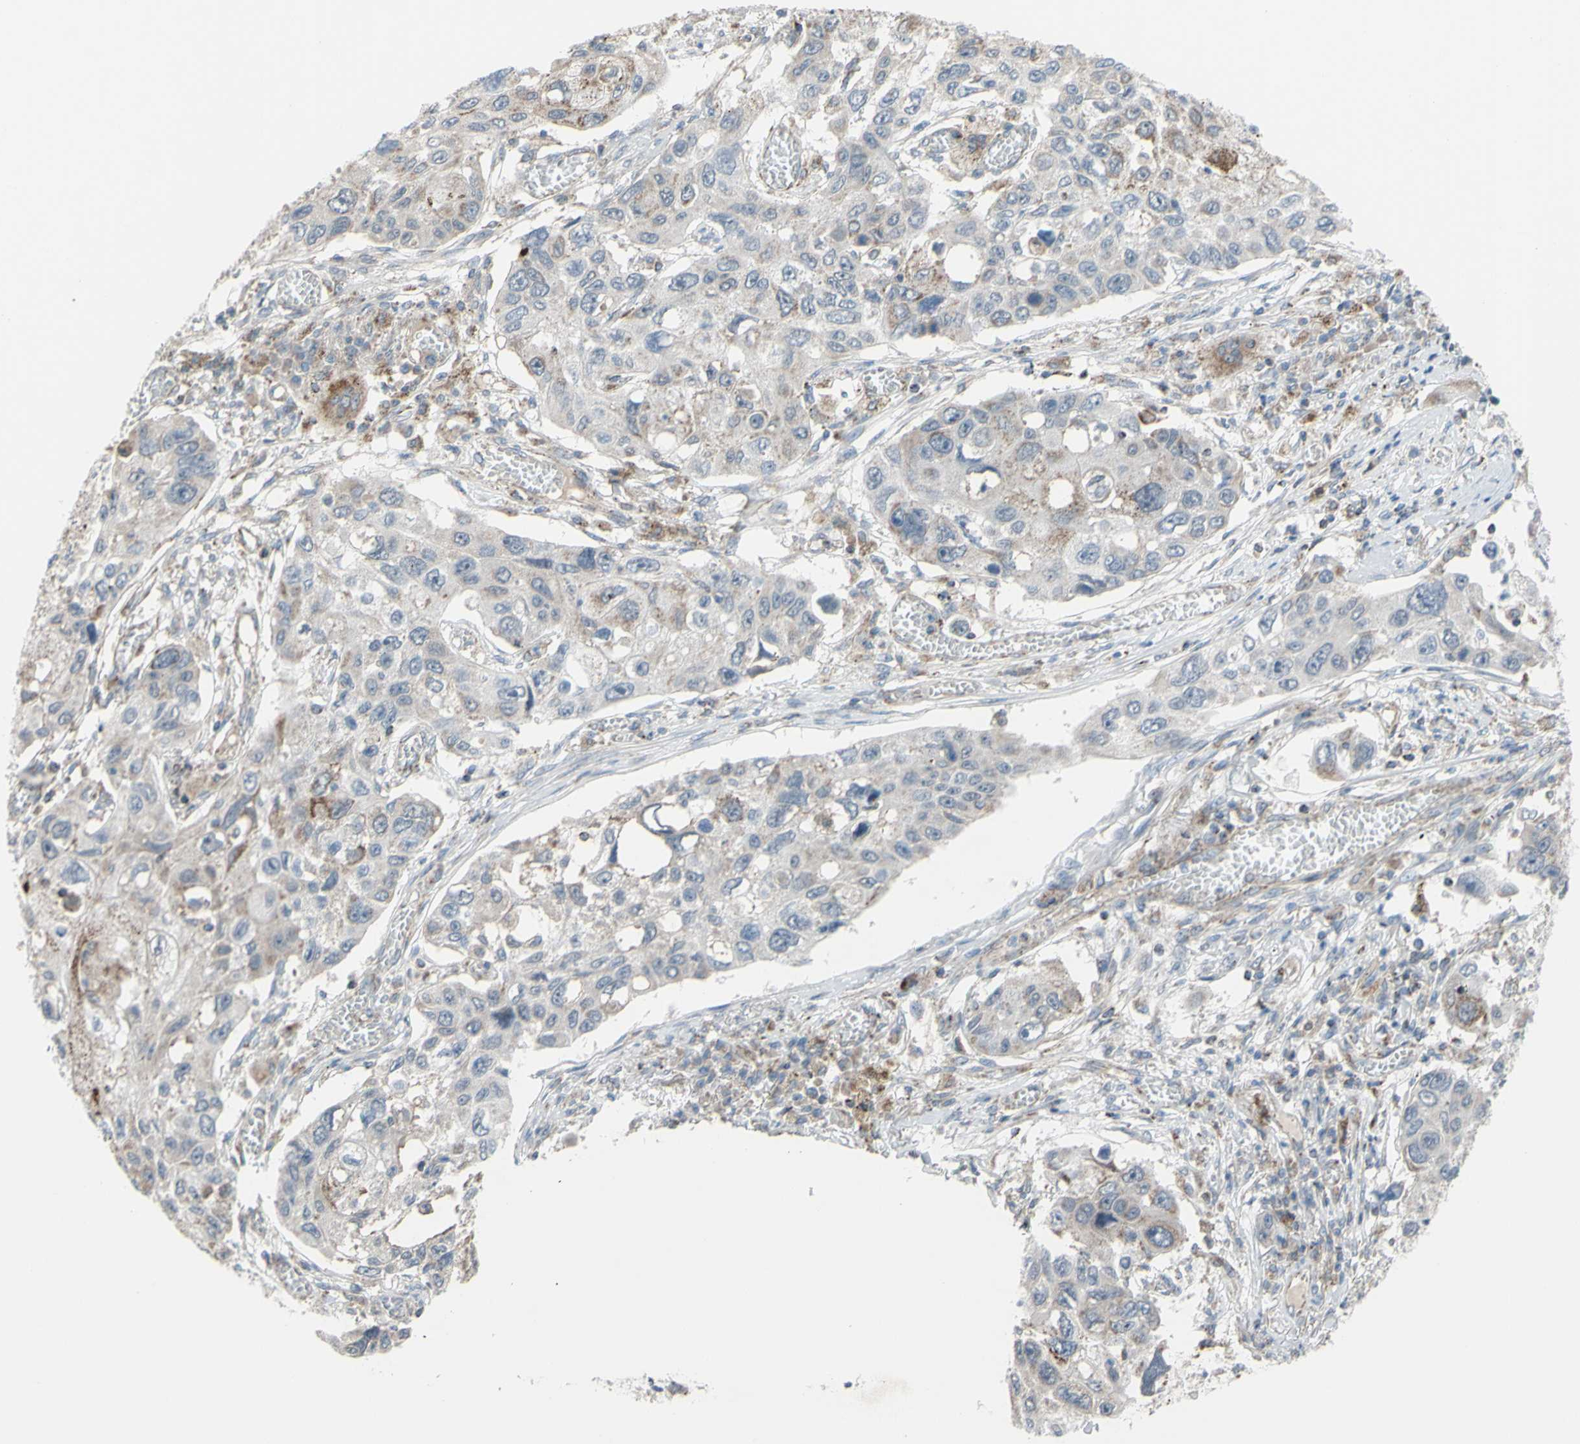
{"staining": {"intensity": "weak", "quantity": "<25%", "location": "cytoplasmic/membranous"}, "tissue": "lung cancer", "cell_type": "Tumor cells", "image_type": "cancer", "snomed": [{"axis": "morphology", "description": "Squamous cell carcinoma, NOS"}, {"axis": "topography", "description": "Lung"}], "caption": "The histopathology image shows no significant expression in tumor cells of lung cancer (squamous cell carcinoma). (DAB (3,3'-diaminobenzidine) immunohistochemistry (IHC), high magnification).", "gene": "GLT8D1", "patient": {"sex": "male", "age": 71}}